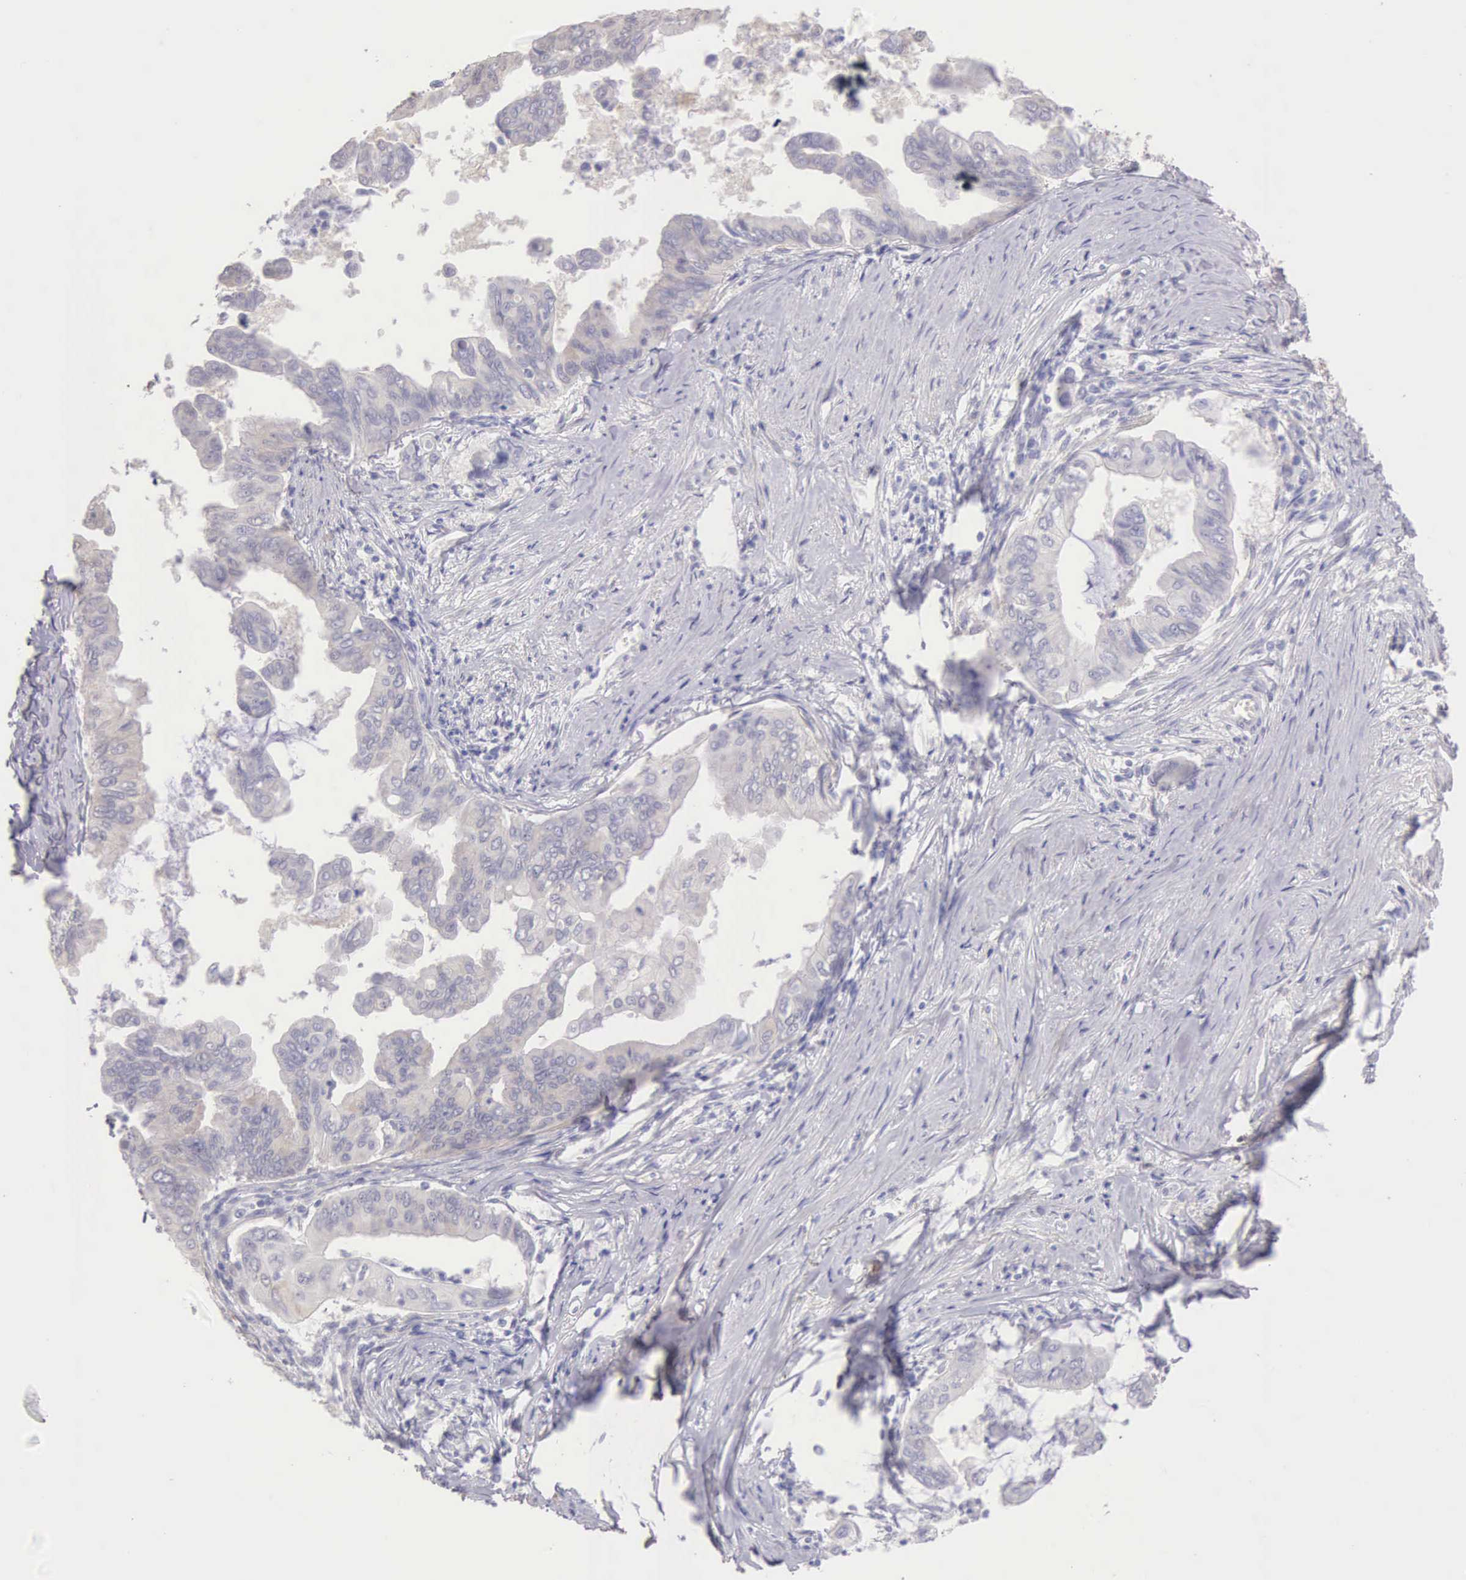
{"staining": {"intensity": "weak", "quantity": "<25%", "location": "cytoplasmic/membranous"}, "tissue": "stomach cancer", "cell_type": "Tumor cells", "image_type": "cancer", "snomed": [{"axis": "morphology", "description": "Adenocarcinoma, NOS"}, {"axis": "topography", "description": "Stomach, upper"}], "caption": "DAB immunohistochemical staining of human stomach cancer reveals no significant staining in tumor cells. (DAB (3,3'-diaminobenzidine) immunohistochemistry (IHC) visualized using brightfield microscopy, high magnification).", "gene": "ARFGAP3", "patient": {"sex": "male", "age": 80}}